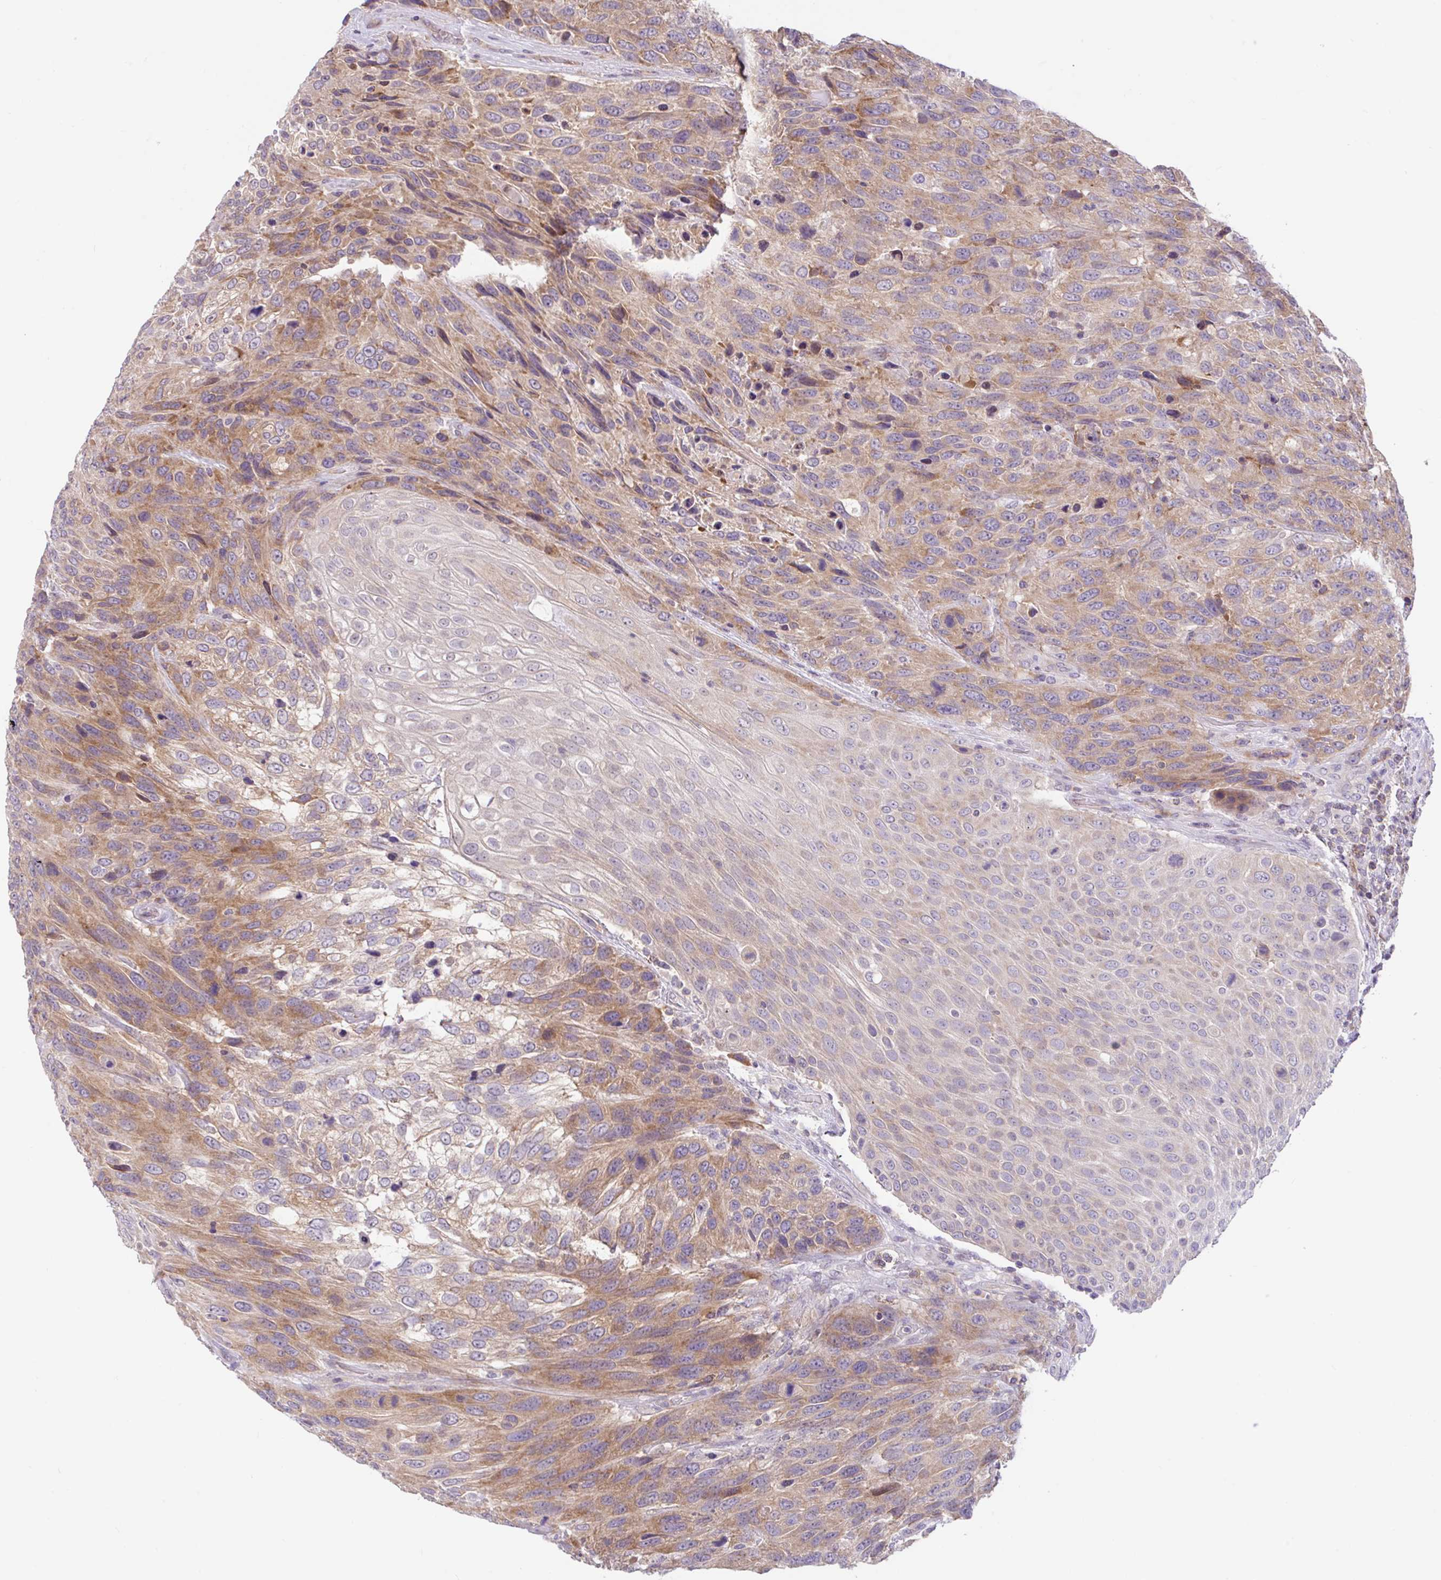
{"staining": {"intensity": "moderate", "quantity": "25%-75%", "location": "cytoplasmic/membranous"}, "tissue": "urothelial cancer", "cell_type": "Tumor cells", "image_type": "cancer", "snomed": [{"axis": "morphology", "description": "Urothelial carcinoma, High grade"}, {"axis": "topography", "description": "Urinary bladder"}], "caption": "Immunohistochemical staining of human urothelial cancer displays medium levels of moderate cytoplasmic/membranous positivity in about 25%-75% of tumor cells.", "gene": "RALBP1", "patient": {"sex": "female", "age": 70}}